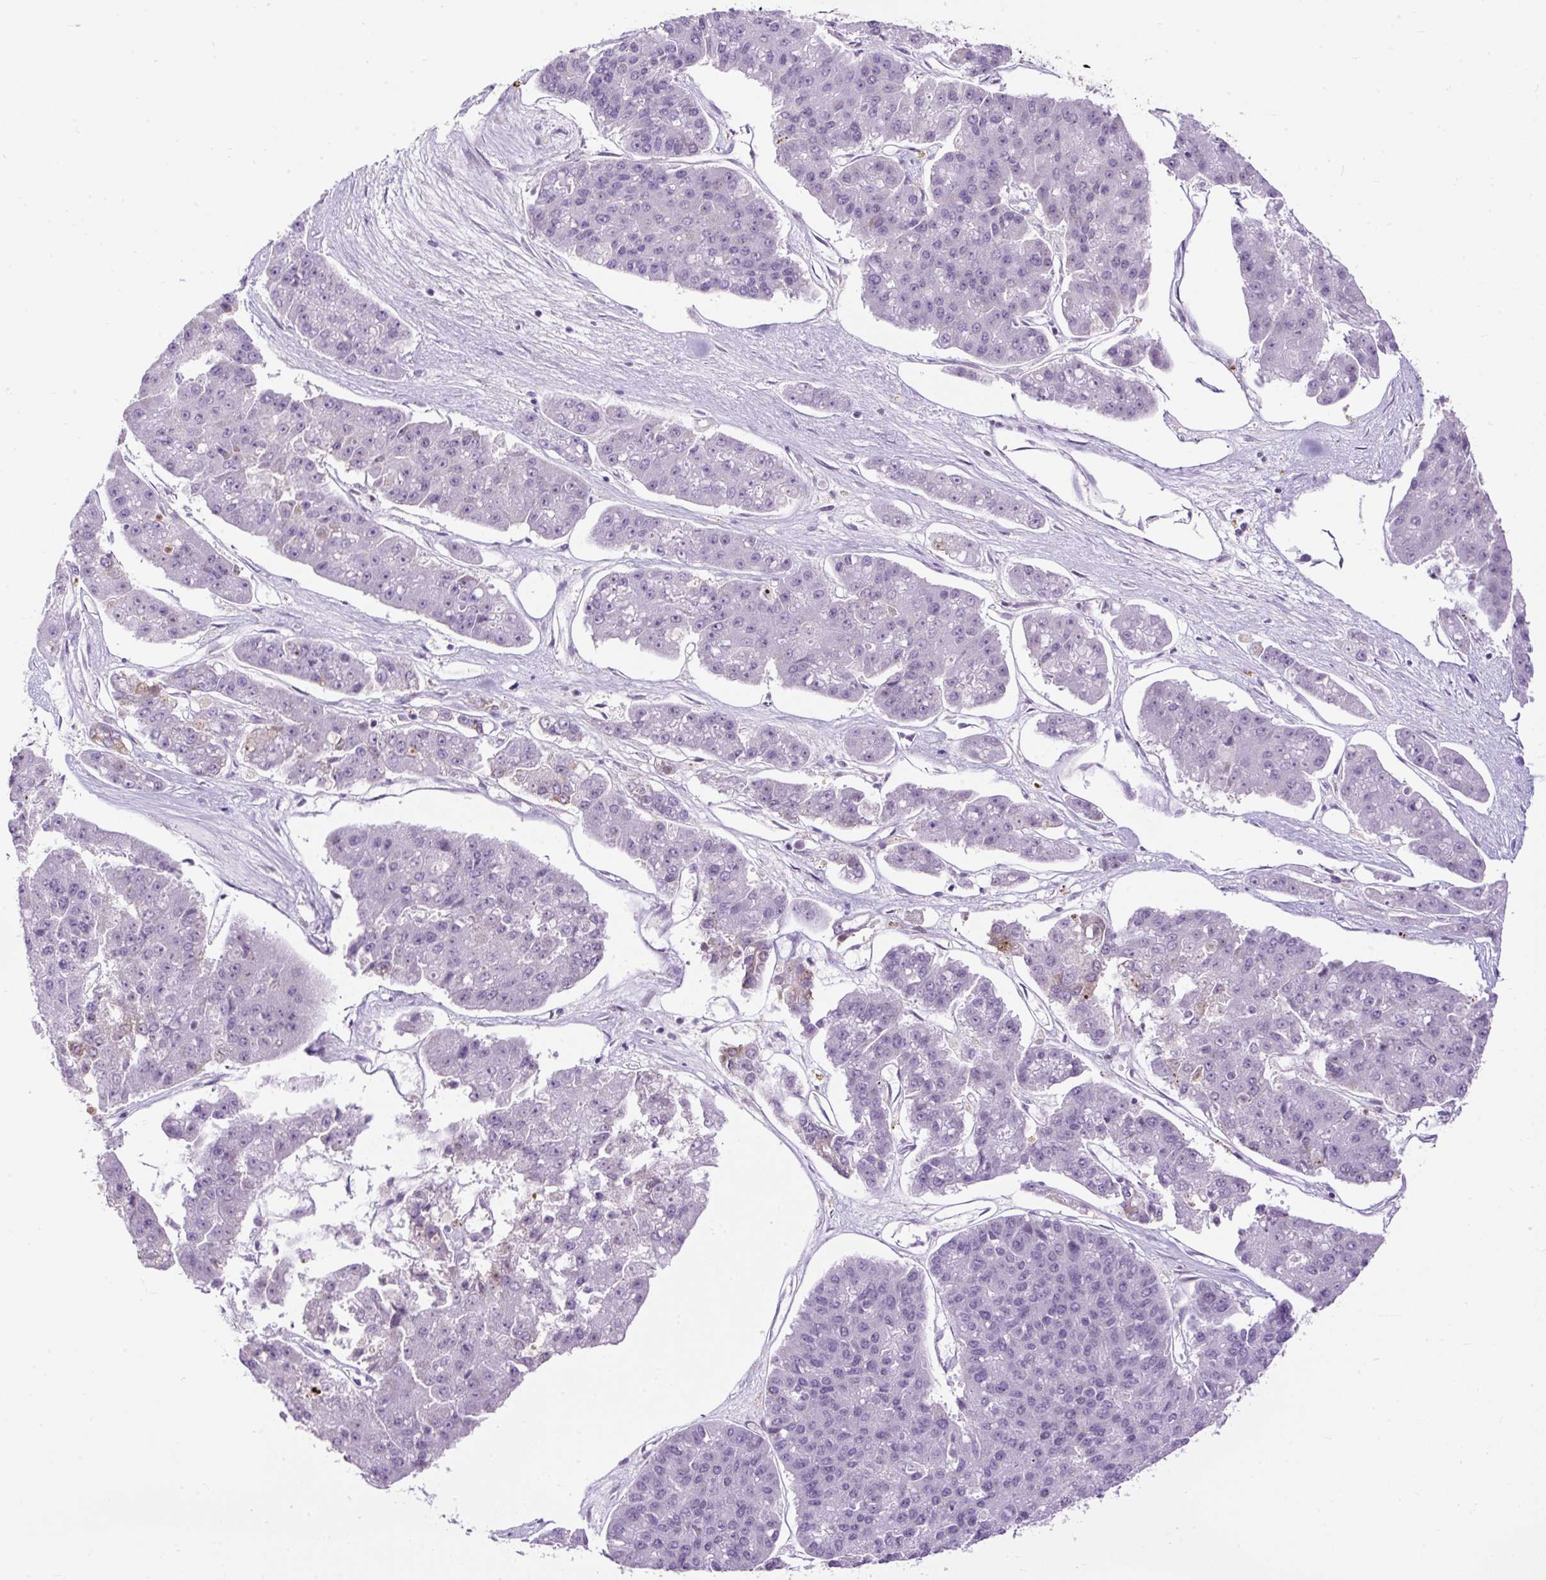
{"staining": {"intensity": "negative", "quantity": "none", "location": "none"}, "tissue": "pancreatic cancer", "cell_type": "Tumor cells", "image_type": "cancer", "snomed": [{"axis": "morphology", "description": "Adenocarcinoma, NOS"}, {"axis": "topography", "description": "Pancreas"}], "caption": "Tumor cells show no significant expression in adenocarcinoma (pancreatic).", "gene": "FMC1", "patient": {"sex": "male", "age": 50}}